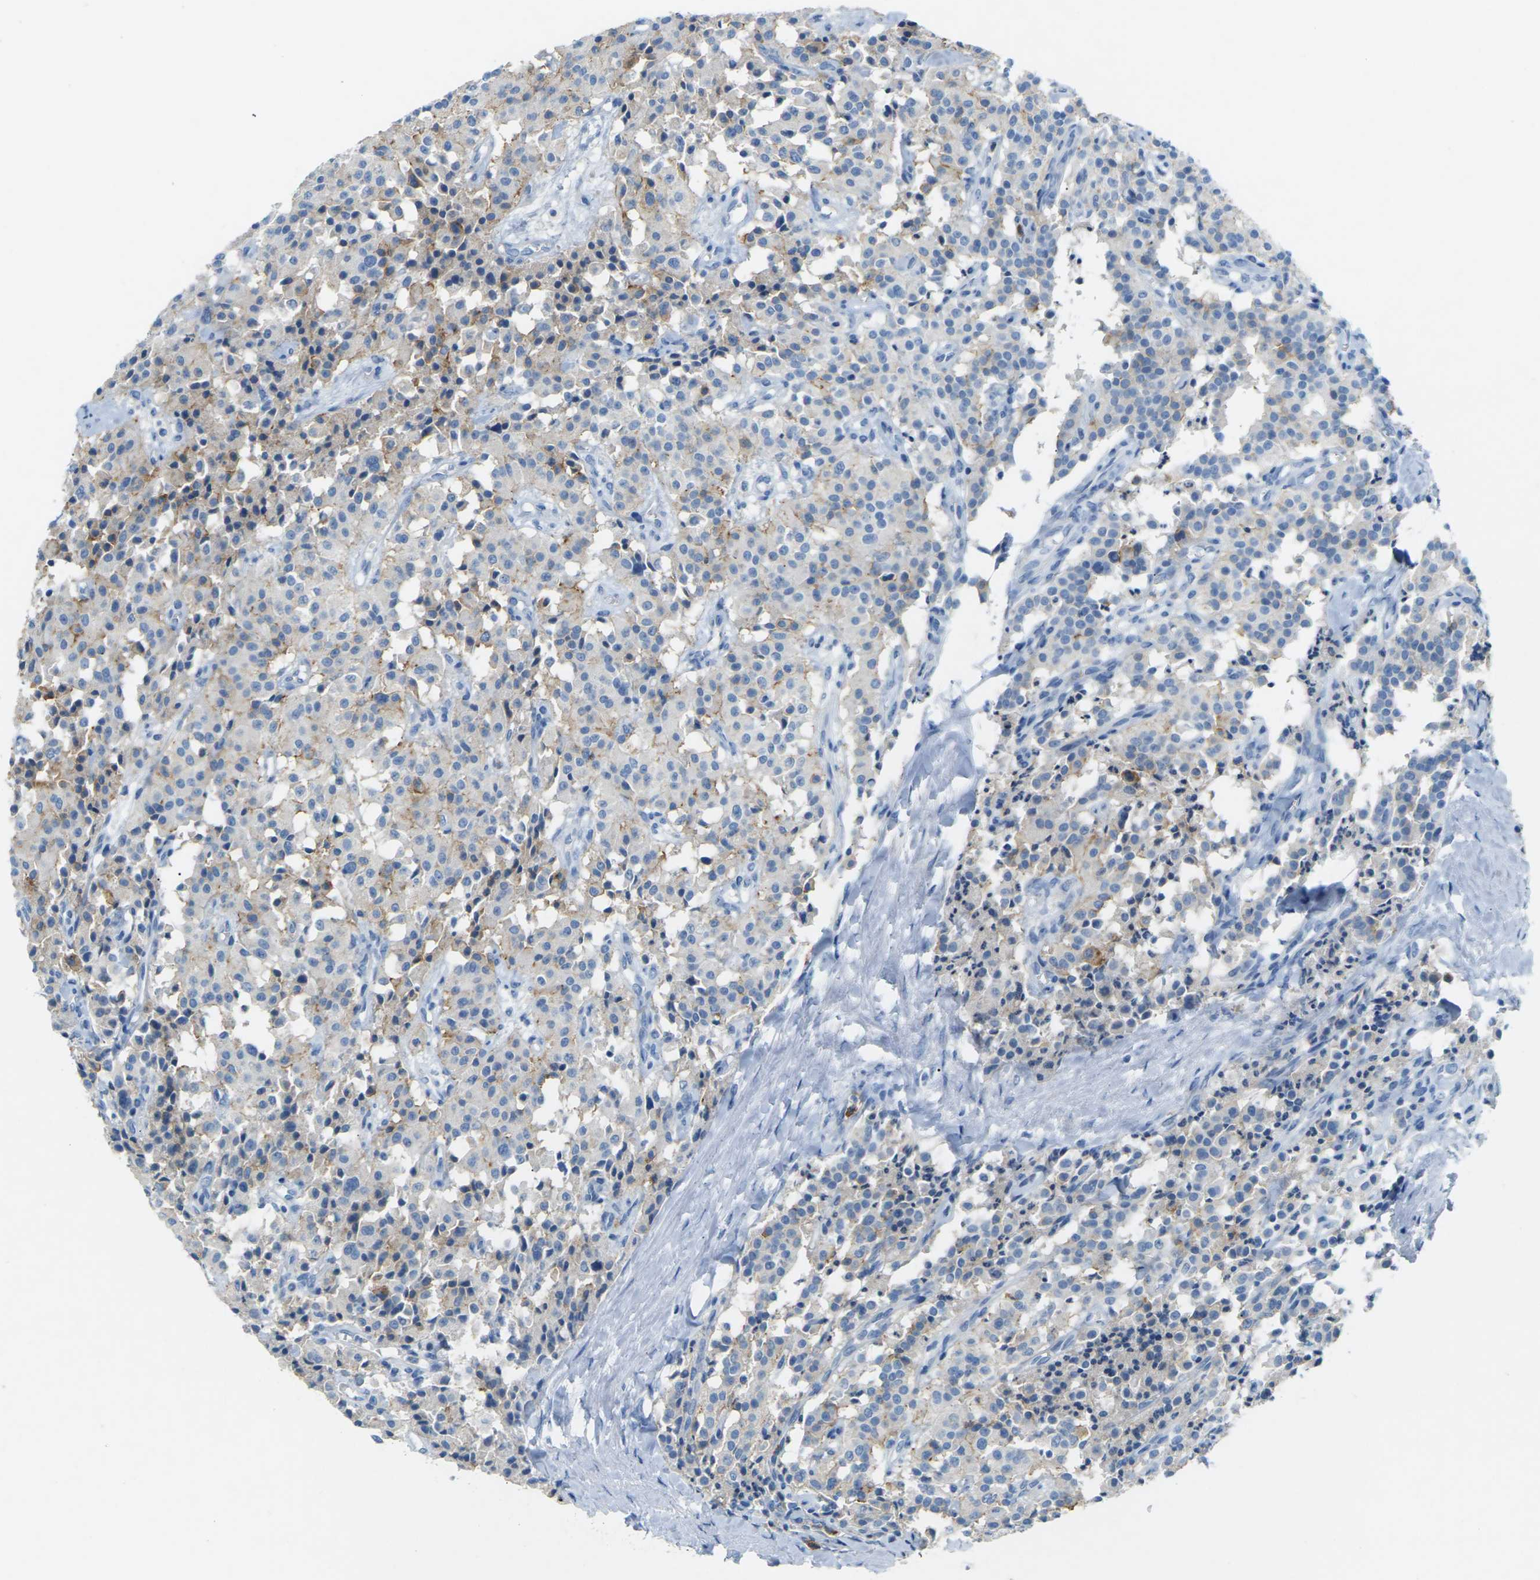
{"staining": {"intensity": "weak", "quantity": "25%-75%", "location": "cytoplasmic/membranous"}, "tissue": "carcinoid", "cell_type": "Tumor cells", "image_type": "cancer", "snomed": [{"axis": "morphology", "description": "Carcinoid, malignant, NOS"}, {"axis": "topography", "description": "Lung"}], "caption": "IHC micrograph of neoplastic tissue: human carcinoid stained using immunohistochemistry (IHC) shows low levels of weak protein expression localized specifically in the cytoplasmic/membranous of tumor cells, appearing as a cytoplasmic/membranous brown color.", "gene": "CDH16", "patient": {"sex": "male", "age": 30}}